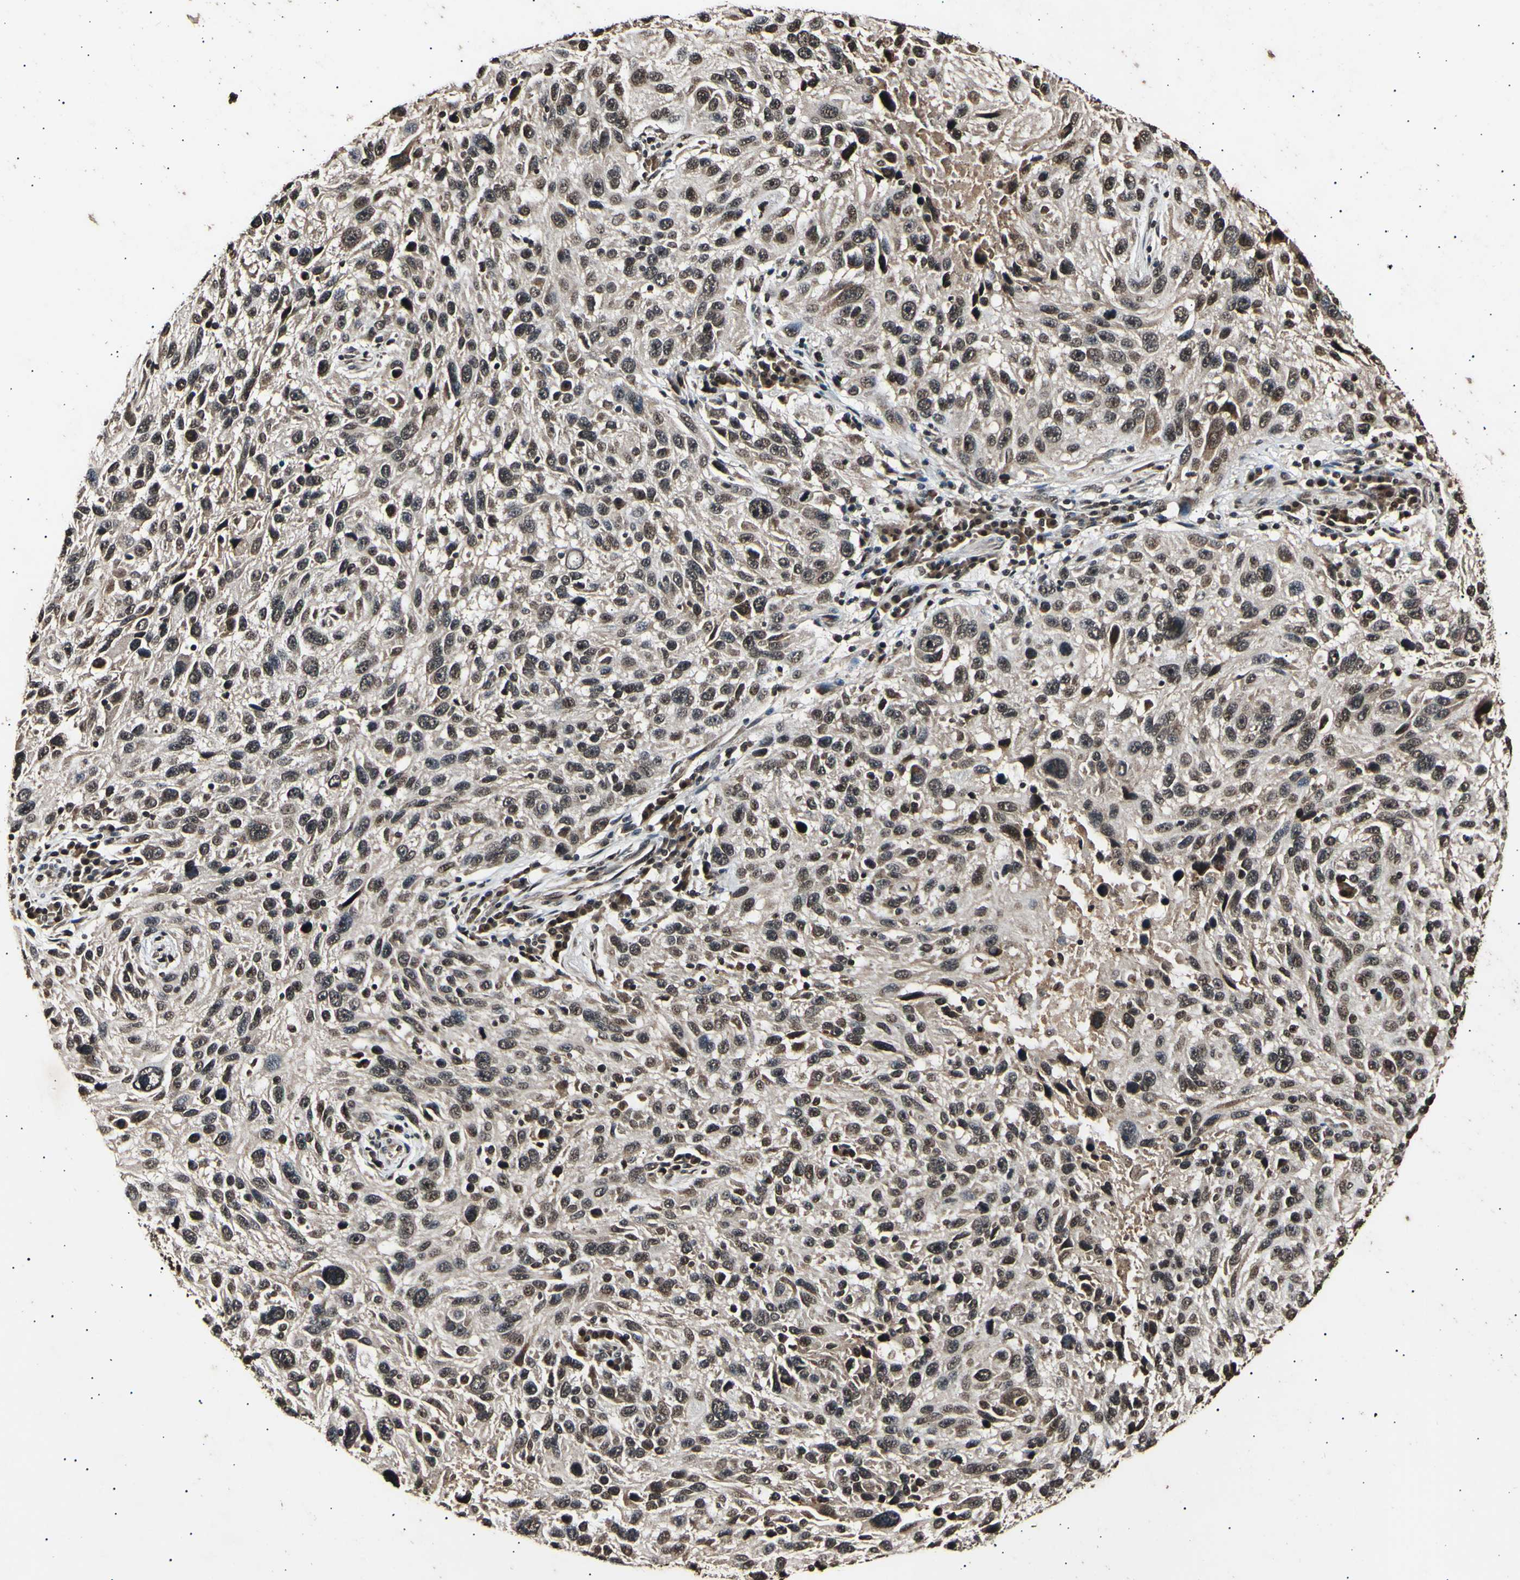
{"staining": {"intensity": "moderate", "quantity": ">75%", "location": "cytoplasmic/membranous,nuclear"}, "tissue": "melanoma", "cell_type": "Tumor cells", "image_type": "cancer", "snomed": [{"axis": "morphology", "description": "Malignant melanoma, NOS"}, {"axis": "topography", "description": "Skin"}], "caption": "IHC (DAB (3,3'-diaminobenzidine)) staining of human melanoma shows moderate cytoplasmic/membranous and nuclear protein staining in approximately >75% of tumor cells.", "gene": "ANAPC7", "patient": {"sex": "male", "age": 53}}